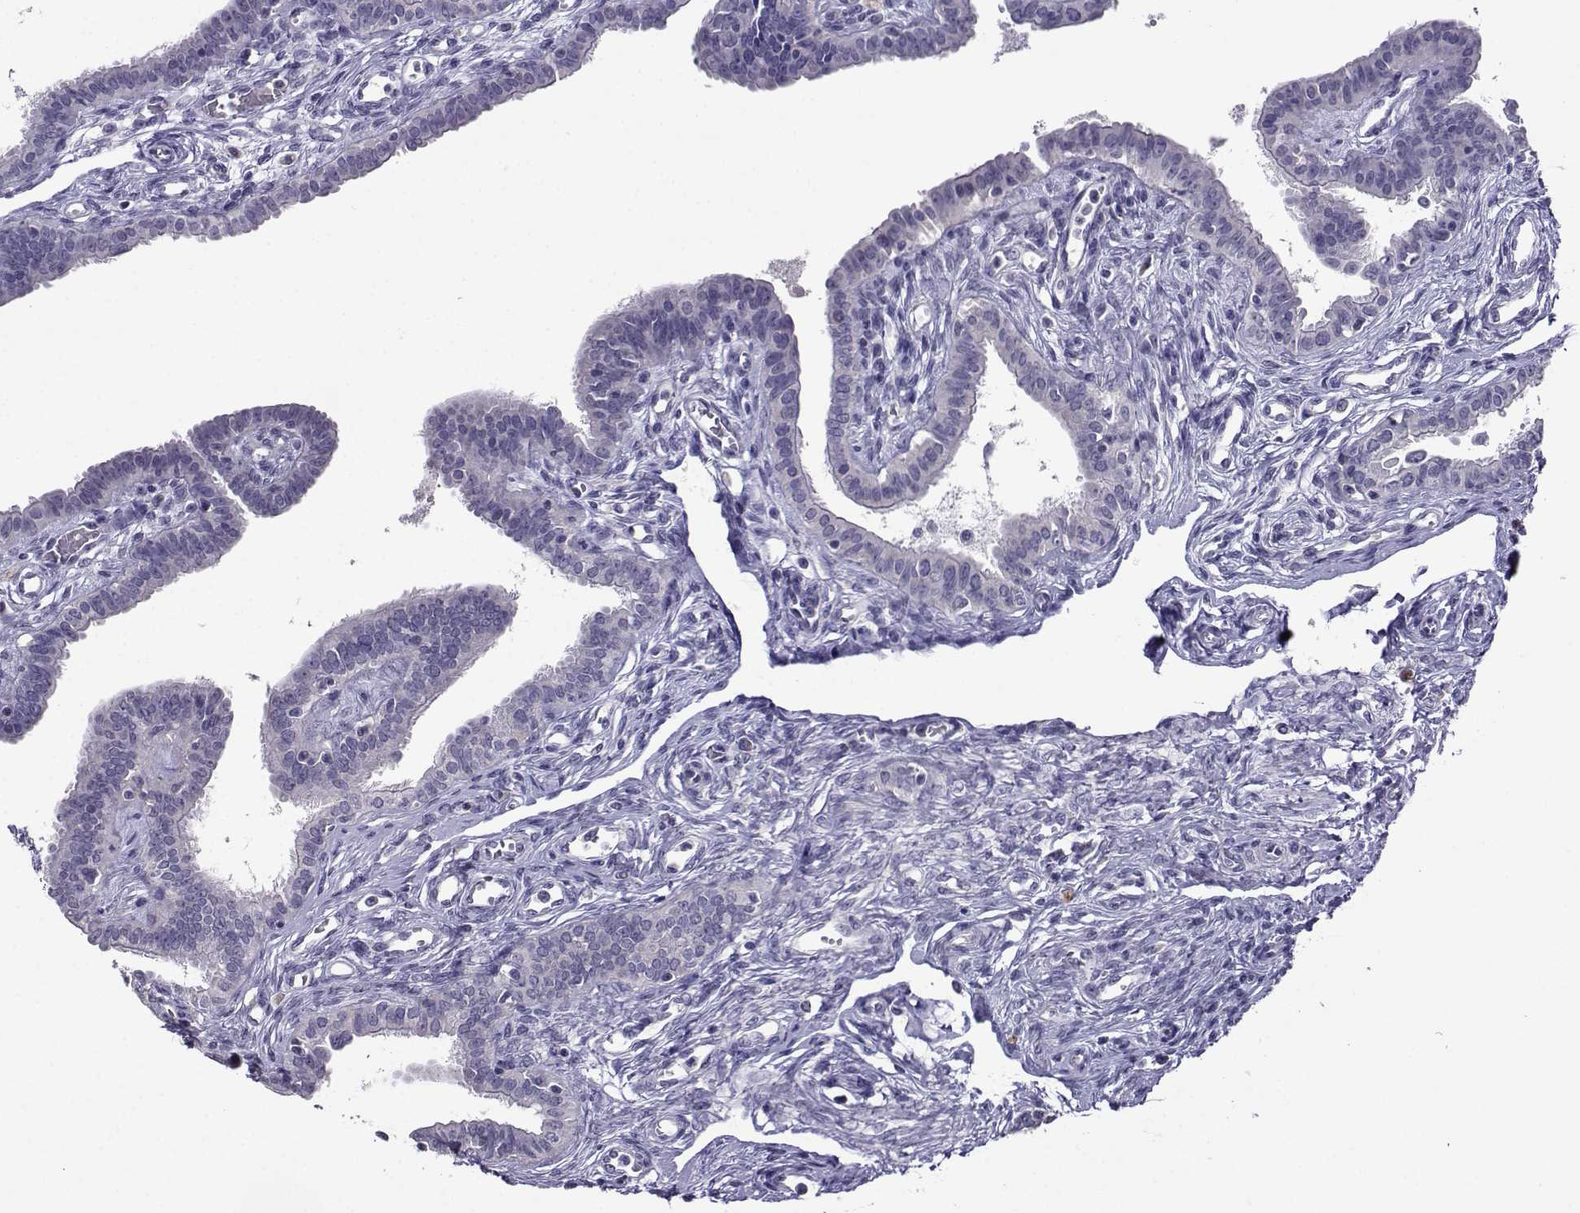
{"staining": {"intensity": "negative", "quantity": "none", "location": "none"}, "tissue": "fallopian tube", "cell_type": "Glandular cells", "image_type": "normal", "snomed": [{"axis": "morphology", "description": "Normal tissue, NOS"}, {"axis": "morphology", "description": "Carcinoma, endometroid"}, {"axis": "topography", "description": "Fallopian tube"}, {"axis": "topography", "description": "Ovary"}], "caption": "The micrograph exhibits no staining of glandular cells in normal fallopian tube.", "gene": "CRYBB1", "patient": {"sex": "female", "age": 42}}